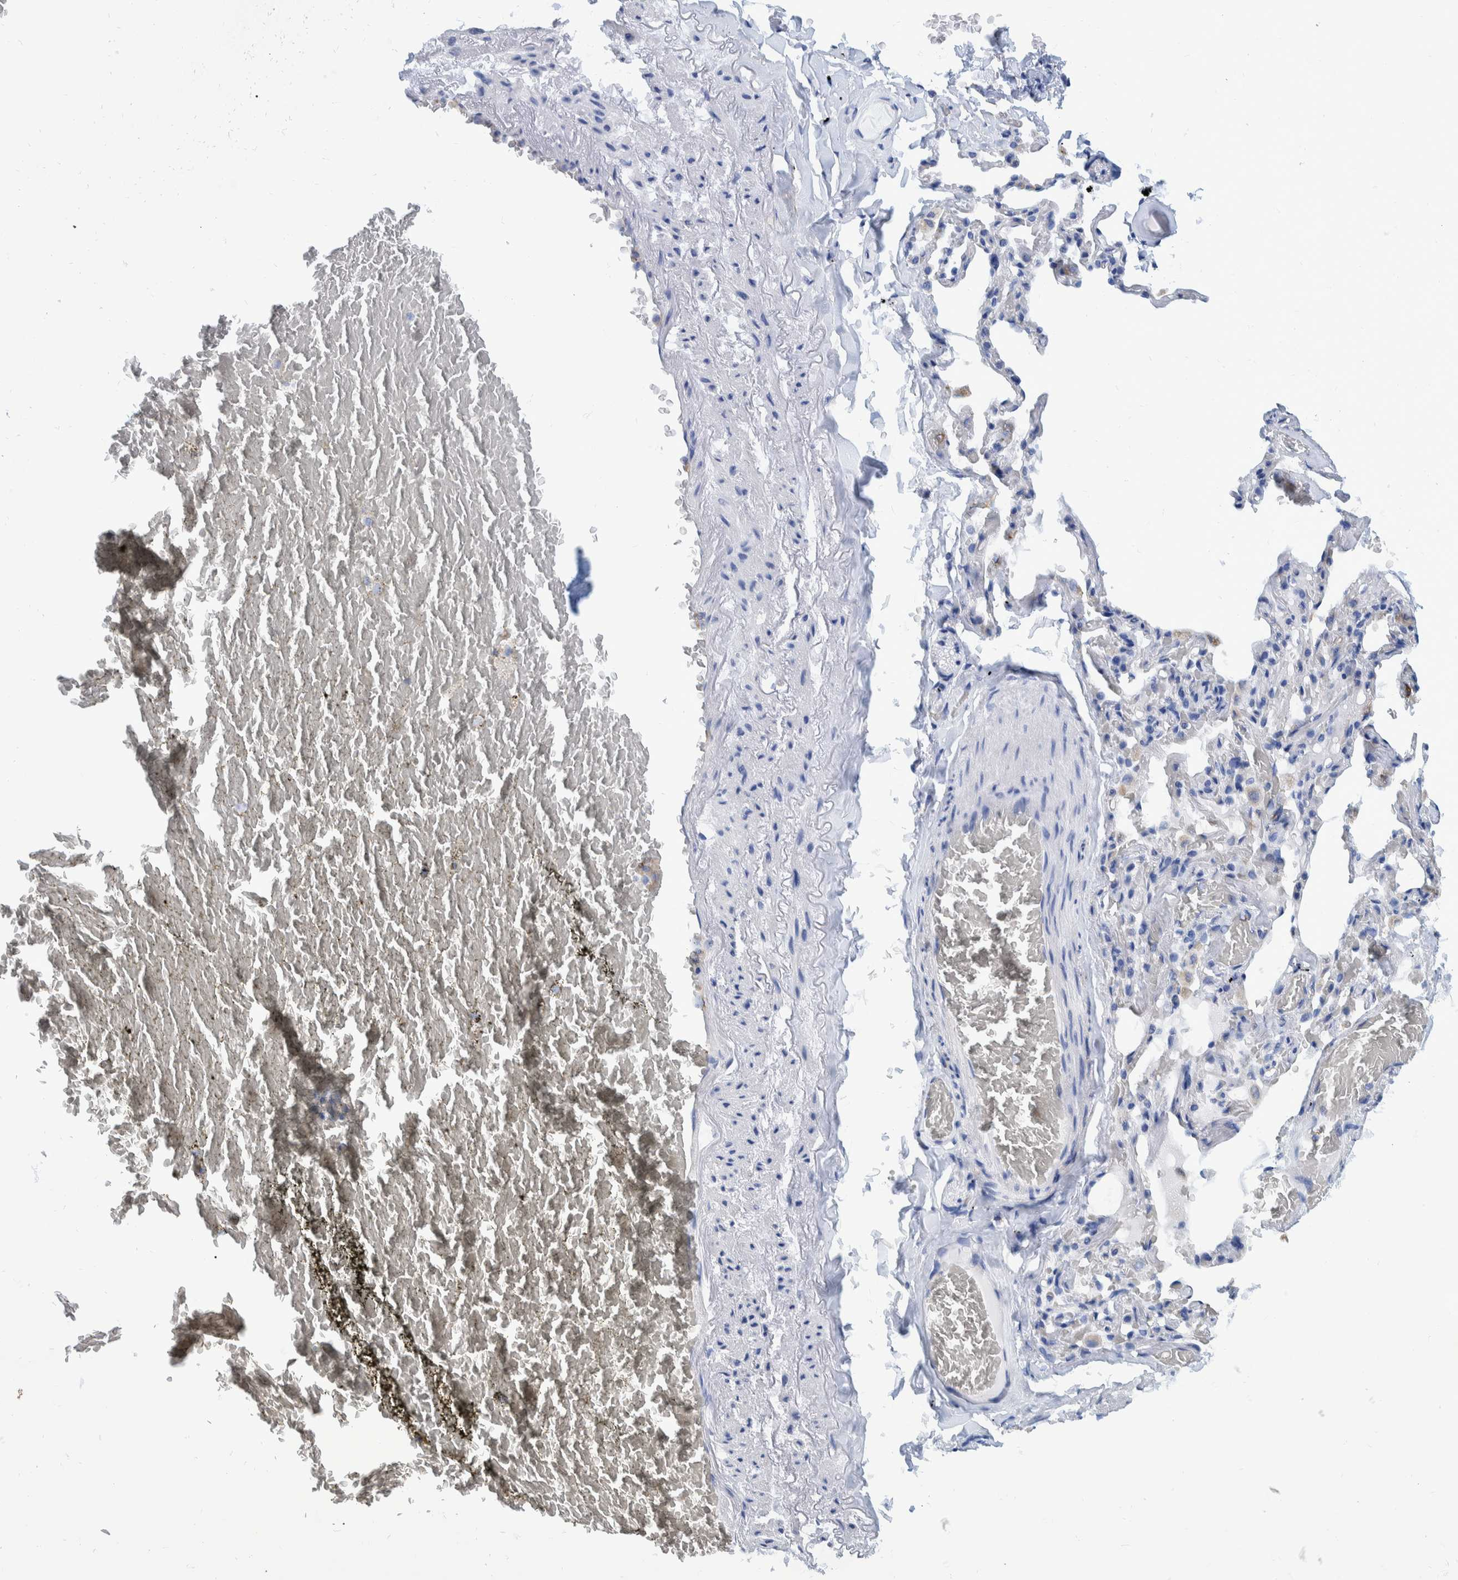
{"staining": {"intensity": "weak", "quantity": ">75%", "location": "cytoplasmic/membranous"}, "tissue": "adipose tissue", "cell_type": "Adipocytes", "image_type": "normal", "snomed": [{"axis": "morphology", "description": "Normal tissue, NOS"}, {"axis": "topography", "description": "Cartilage tissue"}, {"axis": "topography", "description": "Lung"}], "caption": "DAB immunohistochemical staining of unremarkable adipose tissue displays weak cytoplasmic/membranous protein staining in approximately >75% of adipocytes.", "gene": "BZW2", "patient": {"sex": "female", "age": 77}}